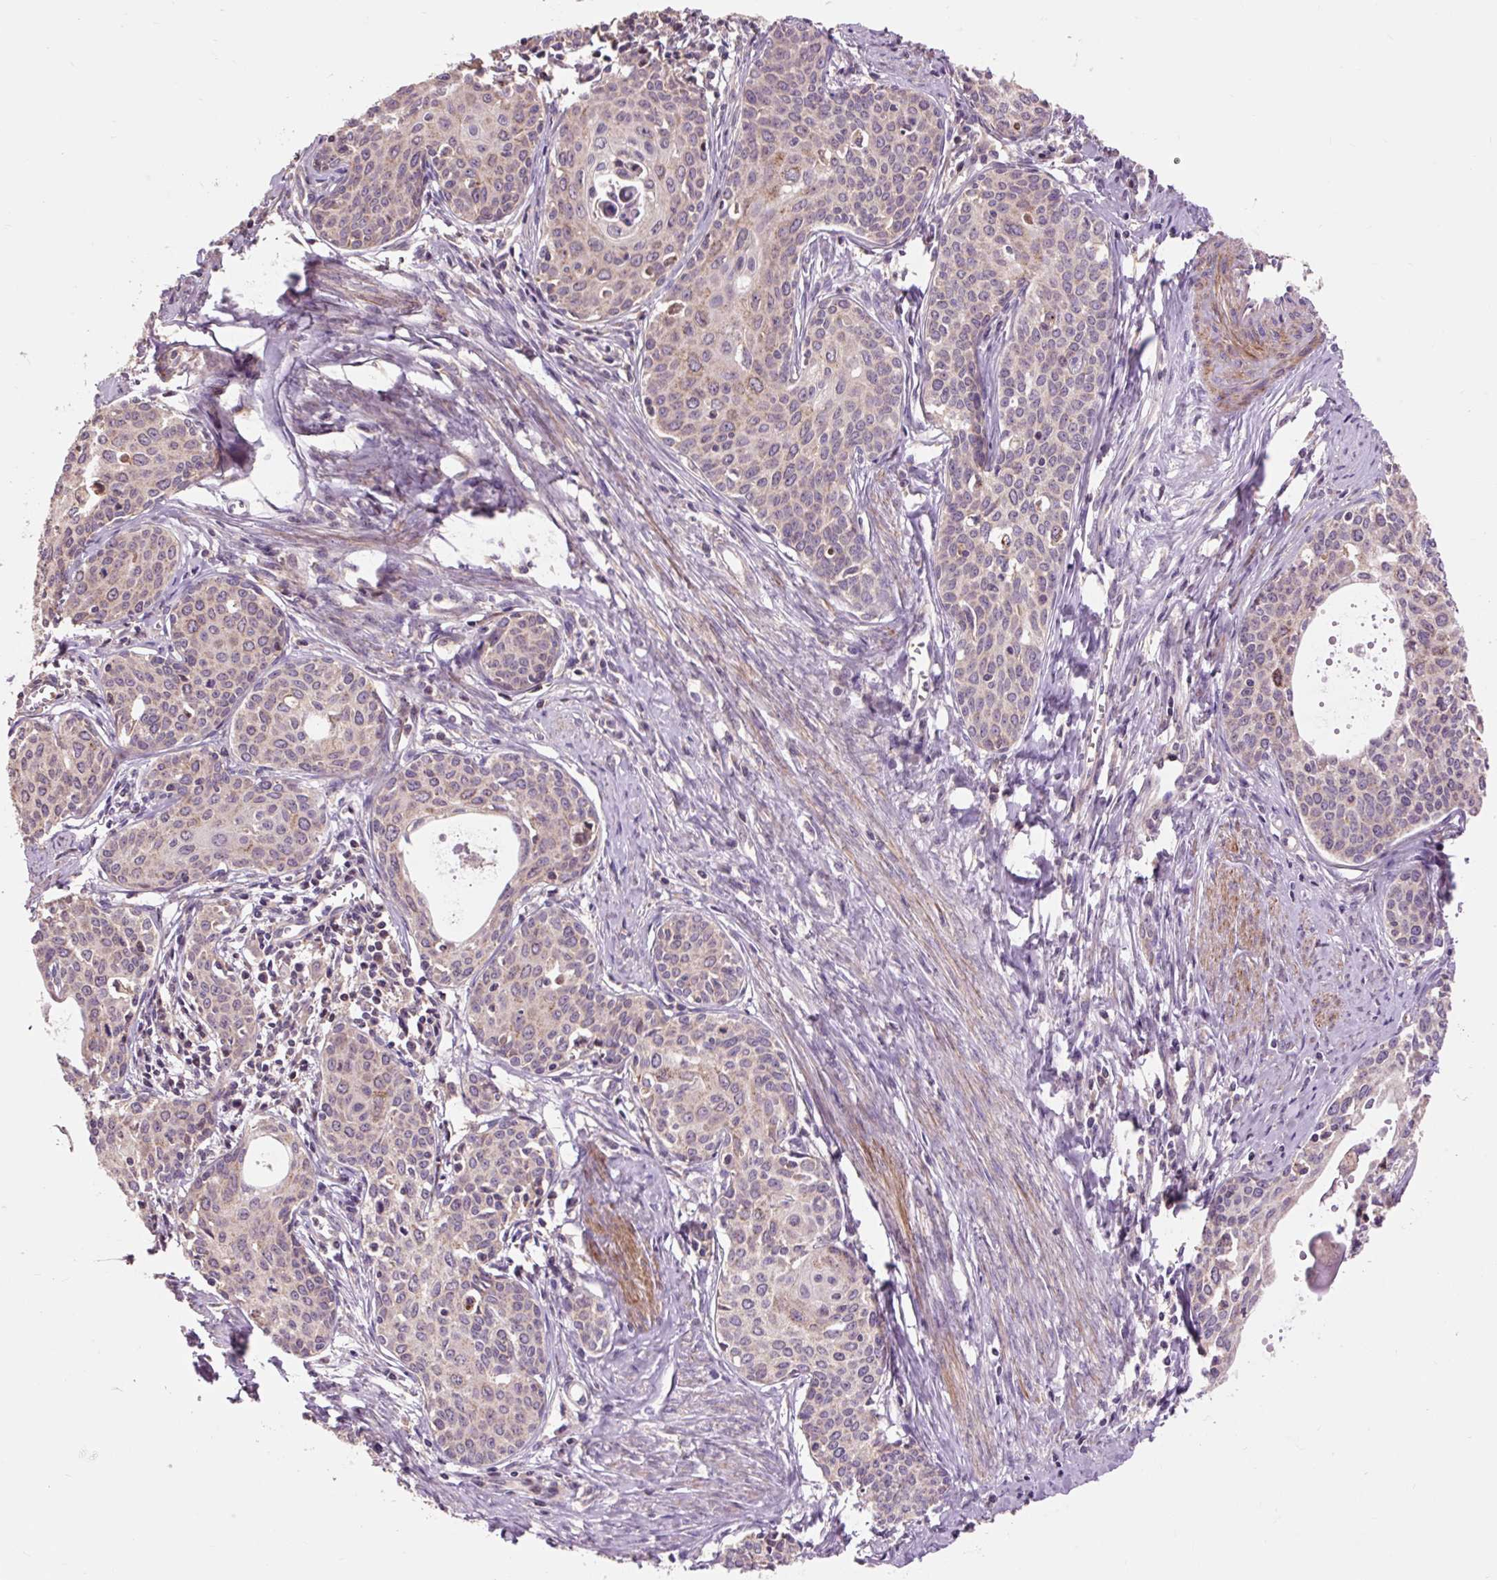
{"staining": {"intensity": "moderate", "quantity": "<25%", "location": "cytoplasmic/membranous"}, "tissue": "cervical cancer", "cell_type": "Tumor cells", "image_type": "cancer", "snomed": [{"axis": "morphology", "description": "Squamous cell carcinoma, NOS"}, {"axis": "morphology", "description": "Adenocarcinoma, NOS"}, {"axis": "topography", "description": "Cervix"}], "caption": "DAB immunohistochemical staining of human cervical squamous cell carcinoma shows moderate cytoplasmic/membranous protein positivity in about <25% of tumor cells.", "gene": "PRIMPOL", "patient": {"sex": "female", "age": 52}}